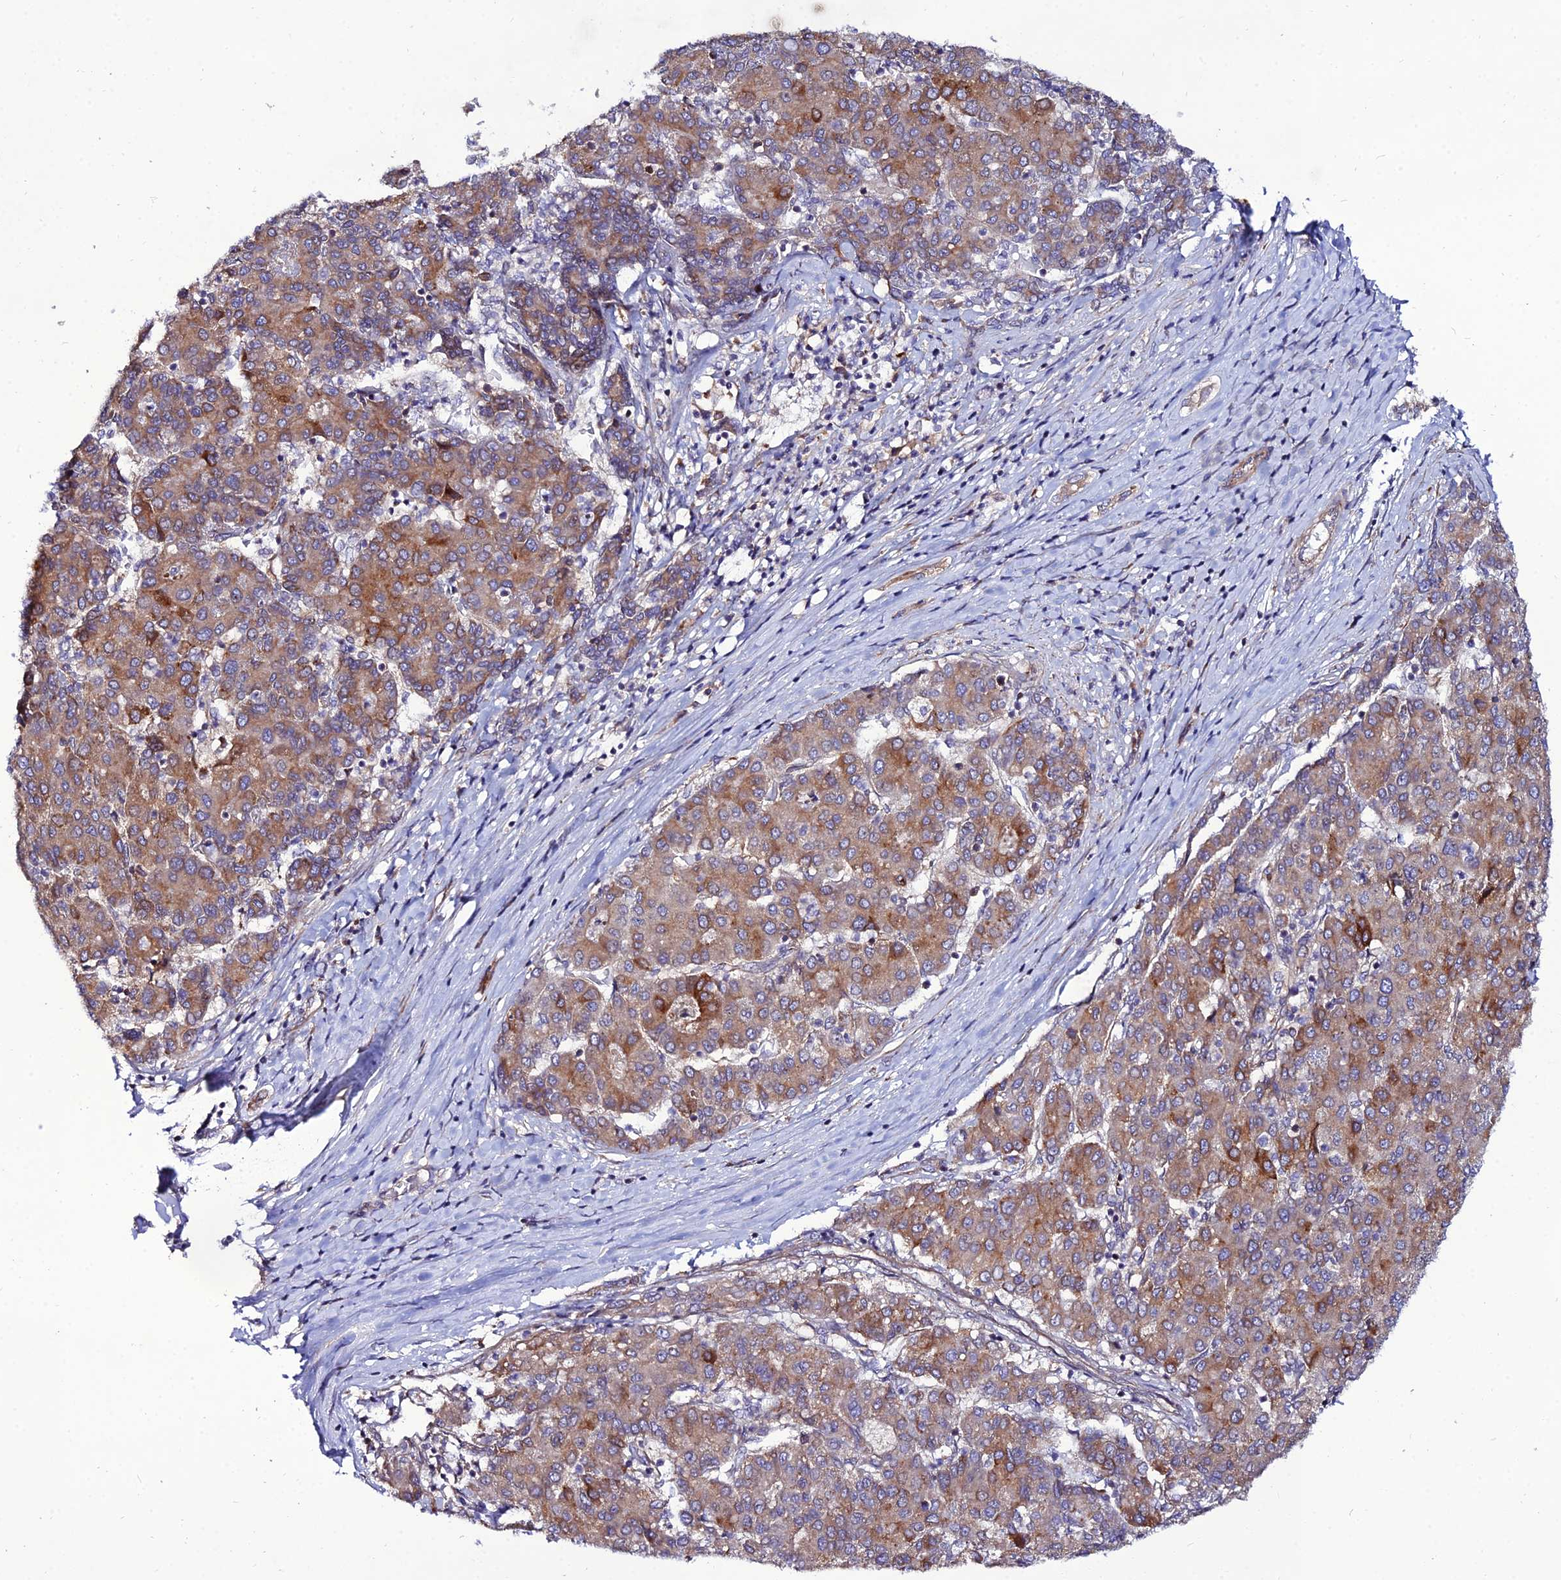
{"staining": {"intensity": "moderate", "quantity": "25%-75%", "location": "cytoplasmic/membranous"}, "tissue": "liver cancer", "cell_type": "Tumor cells", "image_type": "cancer", "snomed": [{"axis": "morphology", "description": "Carcinoma, Hepatocellular, NOS"}, {"axis": "topography", "description": "Liver"}], "caption": "Human hepatocellular carcinoma (liver) stained for a protein (brown) reveals moderate cytoplasmic/membranous positive staining in approximately 25%-75% of tumor cells.", "gene": "ARL6IP1", "patient": {"sex": "male", "age": 65}}